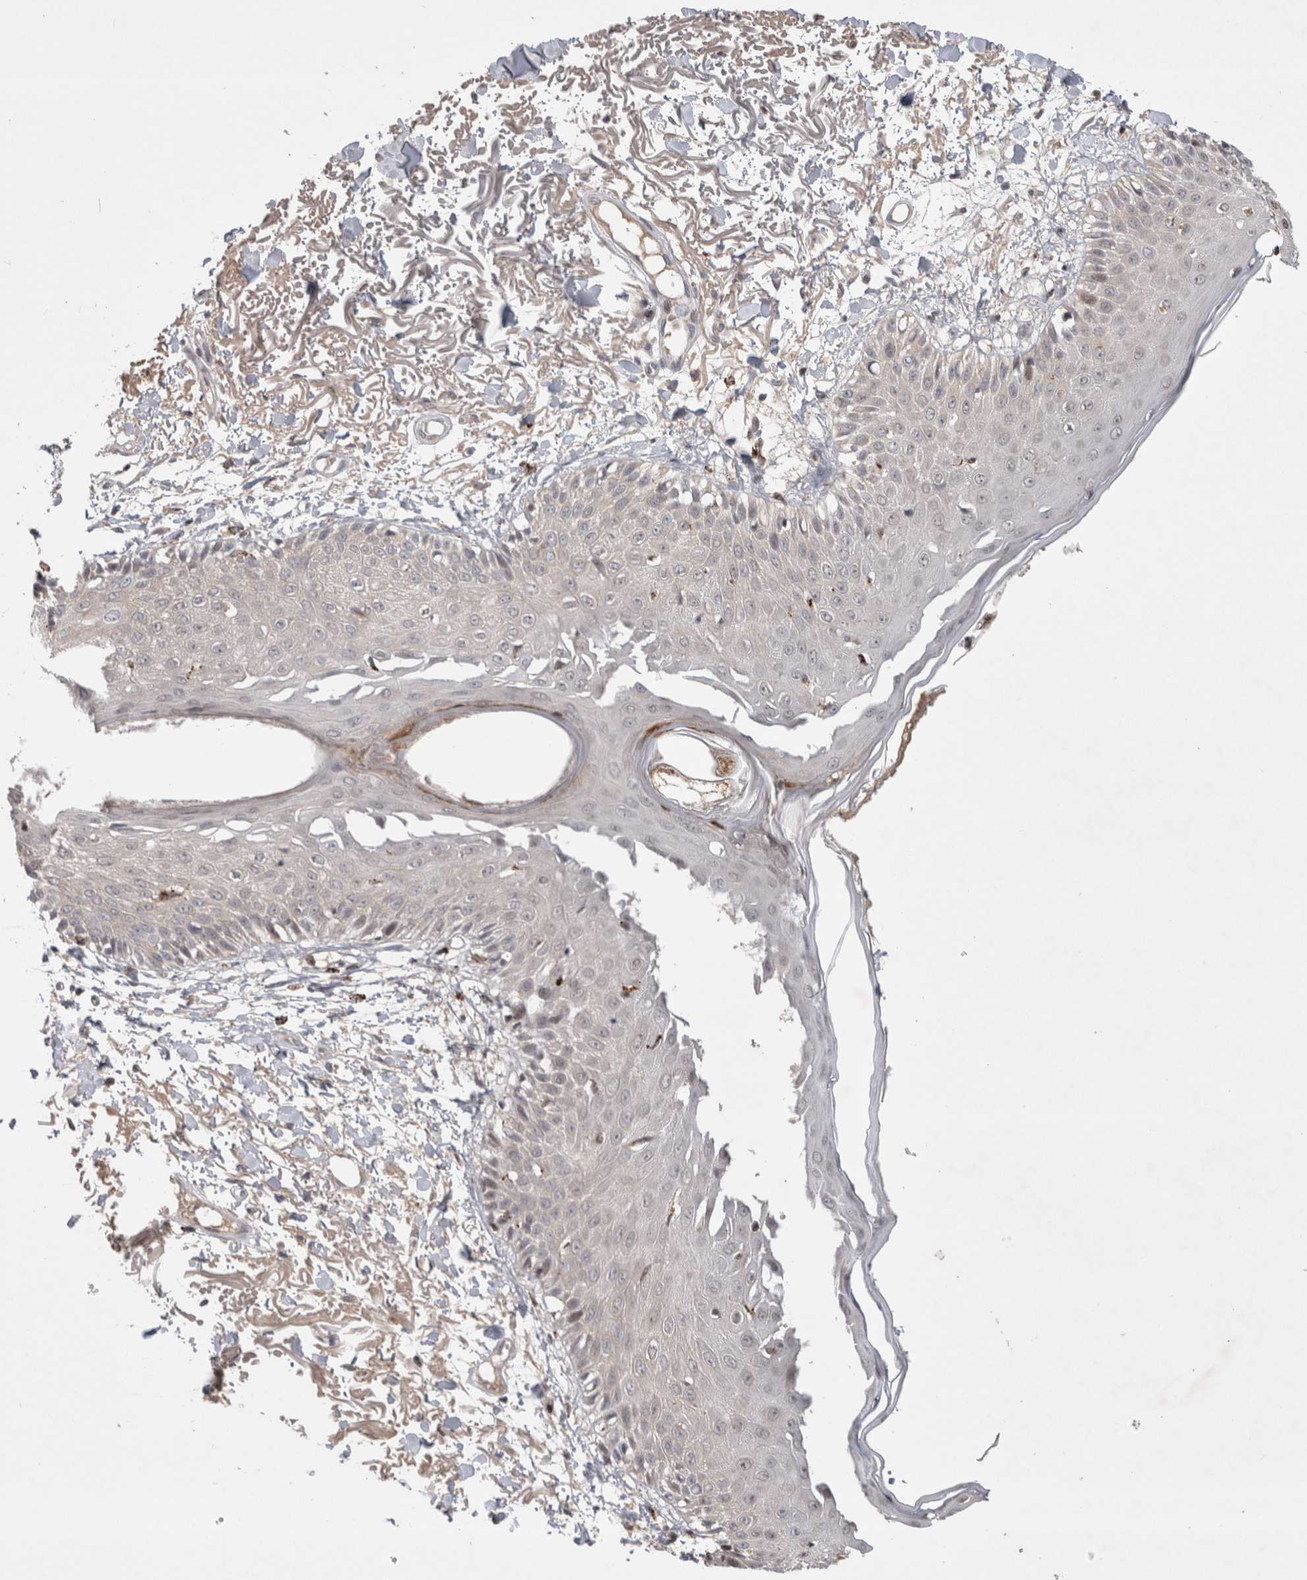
{"staining": {"intensity": "negative", "quantity": "none", "location": "none"}, "tissue": "skin", "cell_type": "Fibroblasts", "image_type": "normal", "snomed": [{"axis": "morphology", "description": "Normal tissue, NOS"}, {"axis": "morphology", "description": "Squamous cell carcinoma, NOS"}, {"axis": "topography", "description": "Skin"}, {"axis": "topography", "description": "Peripheral nerve tissue"}], "caption": "IHC image of normal skin stained for a protein (brown), which reveals no expression in fibroblasts.", "gene": "PLEKHM1", "patient": {"sex": "male", "age": 83}}